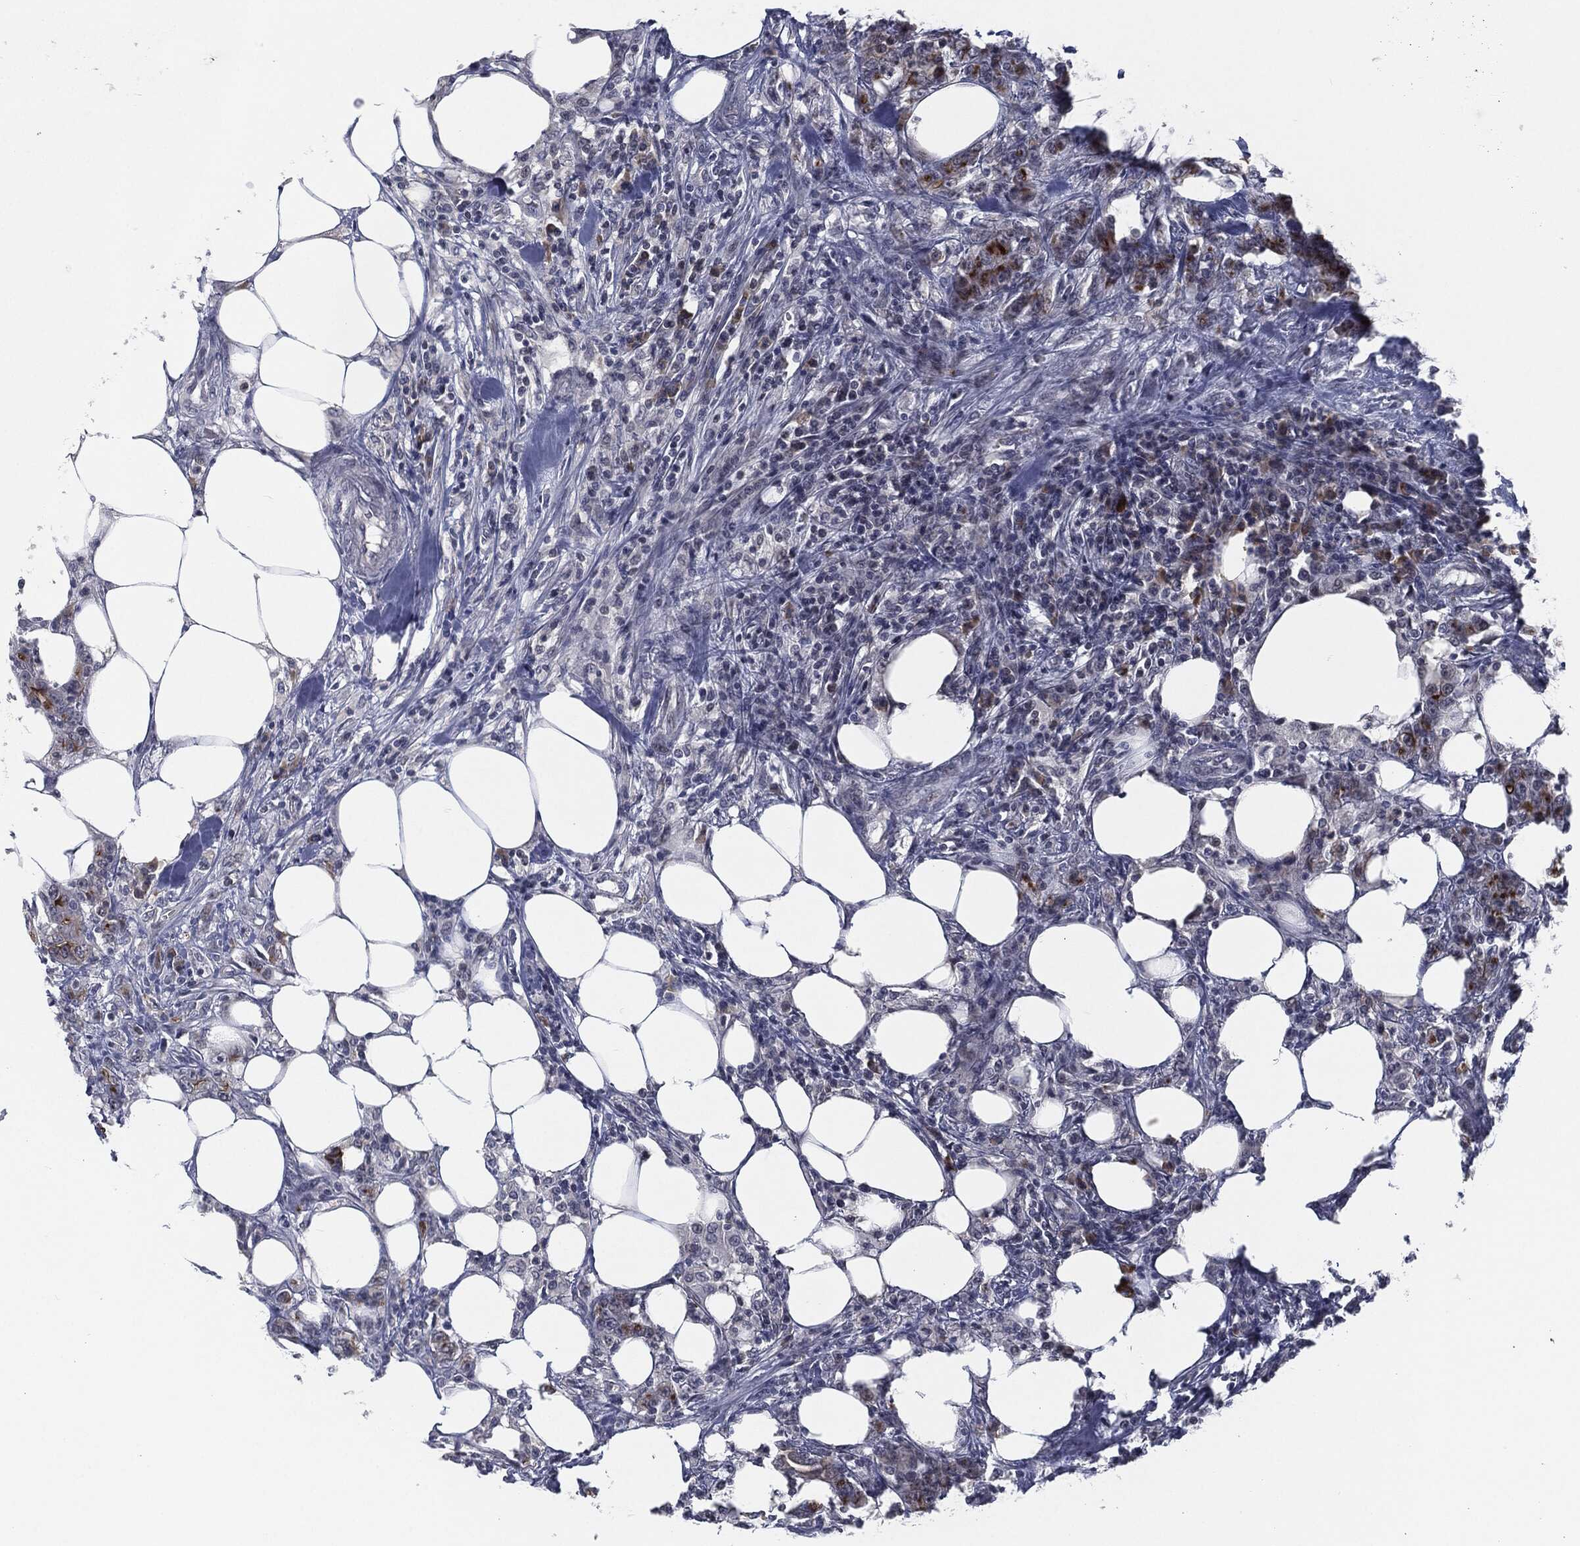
{"staining": {"intensity": "negative", "quantity": "none", "location": "none"}, "tissue": "colorectal cancer", "cell_type": "Tumor cells", "image_type": "cancer", "snomed": [{"axis": "morphology", "description": "Adenocarcinoma, NOS"}, {"axis": "topography", "description": "Colon"}], "caption": "An immunohistochemistry histopathology image of colorectal cancer is shown. There is no staining in tumor cells of colorectal cancer. (Immunohistochemistry (ihc), brightfield microscopy, high magnification).", "gene": "PROM1", "patient": {"sex": "female", "age": 48}}